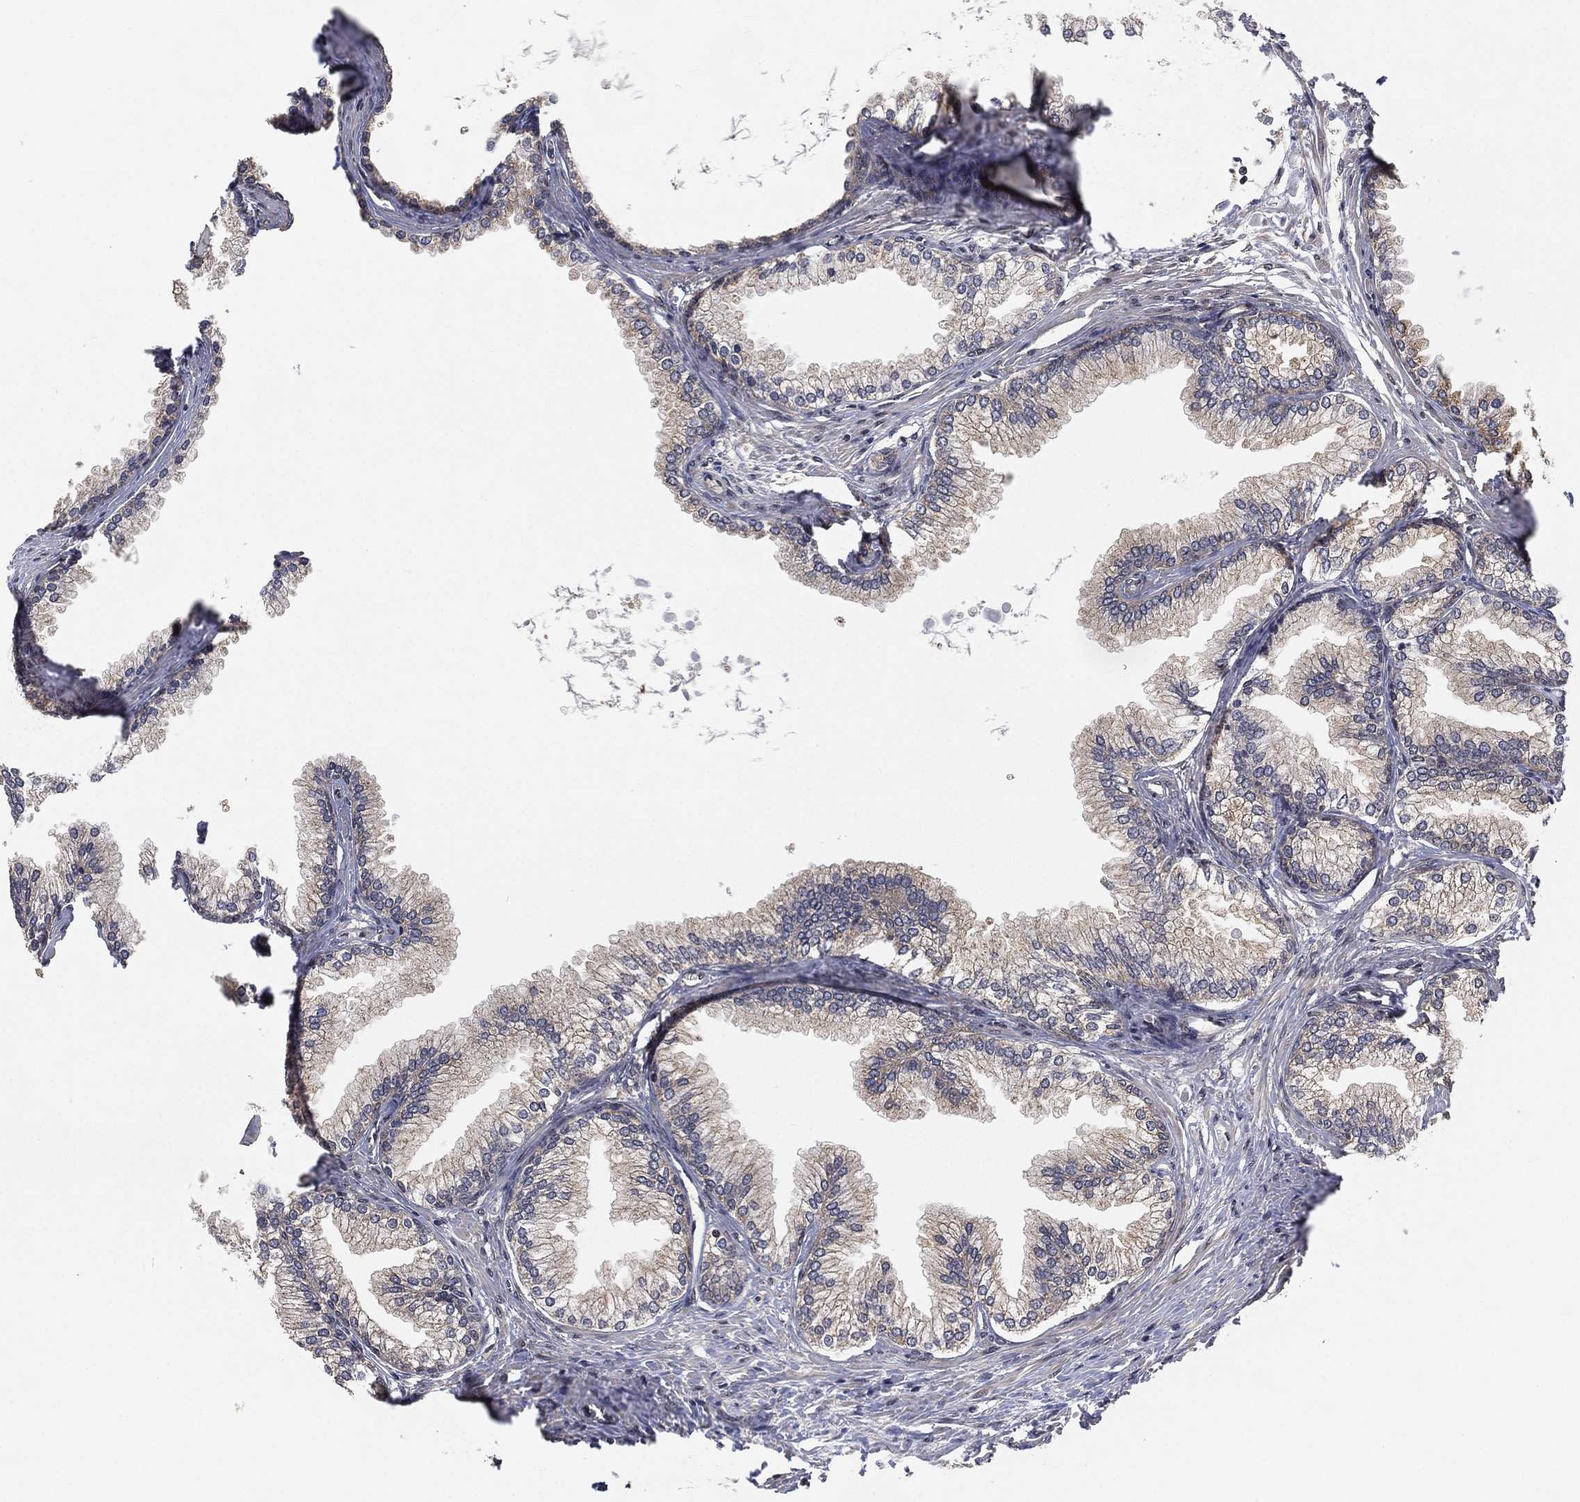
{"staining": {"intensity": "moderate", "quantity": "25%-75%", "location": "cytoplasmic/membranous"}, "tissue": "prostate", "cell_type": "Glandular cells", "image_type": "normal", "snomed": [{"axis": "morphology", "description": "Normal tissue, NOS"}, {"axis": "topography", "description": "Prostate"}], "caption": "An immunohistochemistry (IHC) histopathology image of benign tissue is shown. Protein staining in brown shows moderate cytoplasmic/membranous positivity in prostate within glandular cells.", "gene": "UBA5", "patient": {"sex": "male", "age": 72}}